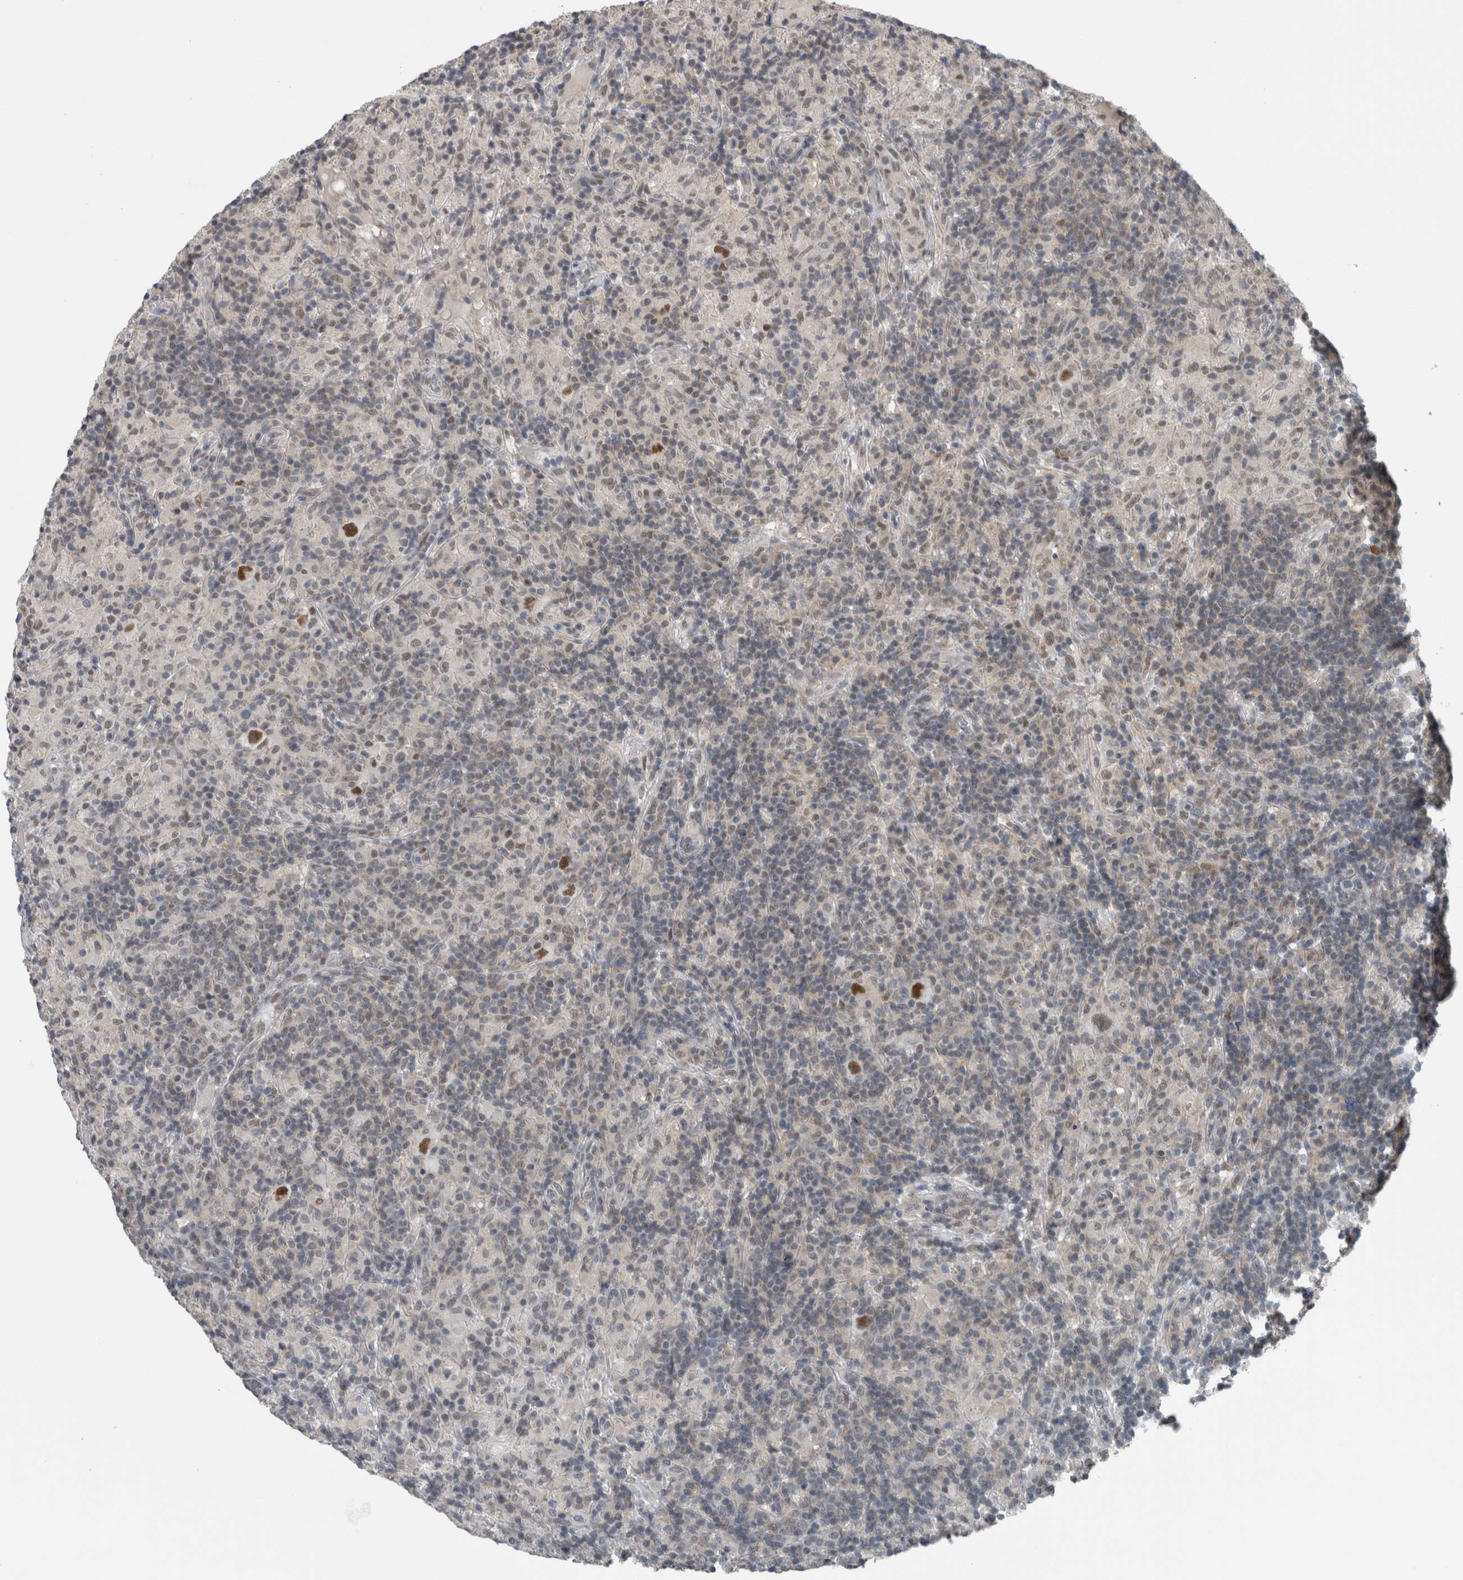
{"staining": {"intensity": "strong", "quantity": ">75%", "location": "nuclear"}, "tissue": "lymphoma", "cell_type": "Tumor cells", "image_type": "cancer", "snomed": [{"axis": "morphology", "description": "Hodgkin's disease, NOS"}, {"axis": "topography", "description": "Lymph node"}], "caption": "Strong nuclear protein expression is seen in approximately >75% of tumor cells in lymphoma. (Stains: DAB (3,3'-diaminobenzidine) in brown, nuclei in blue, Microscopy: brightfield microscopy at high magnification).", "gene": "ZBTB21", "patient": {"sex": "male", "age": 70}}